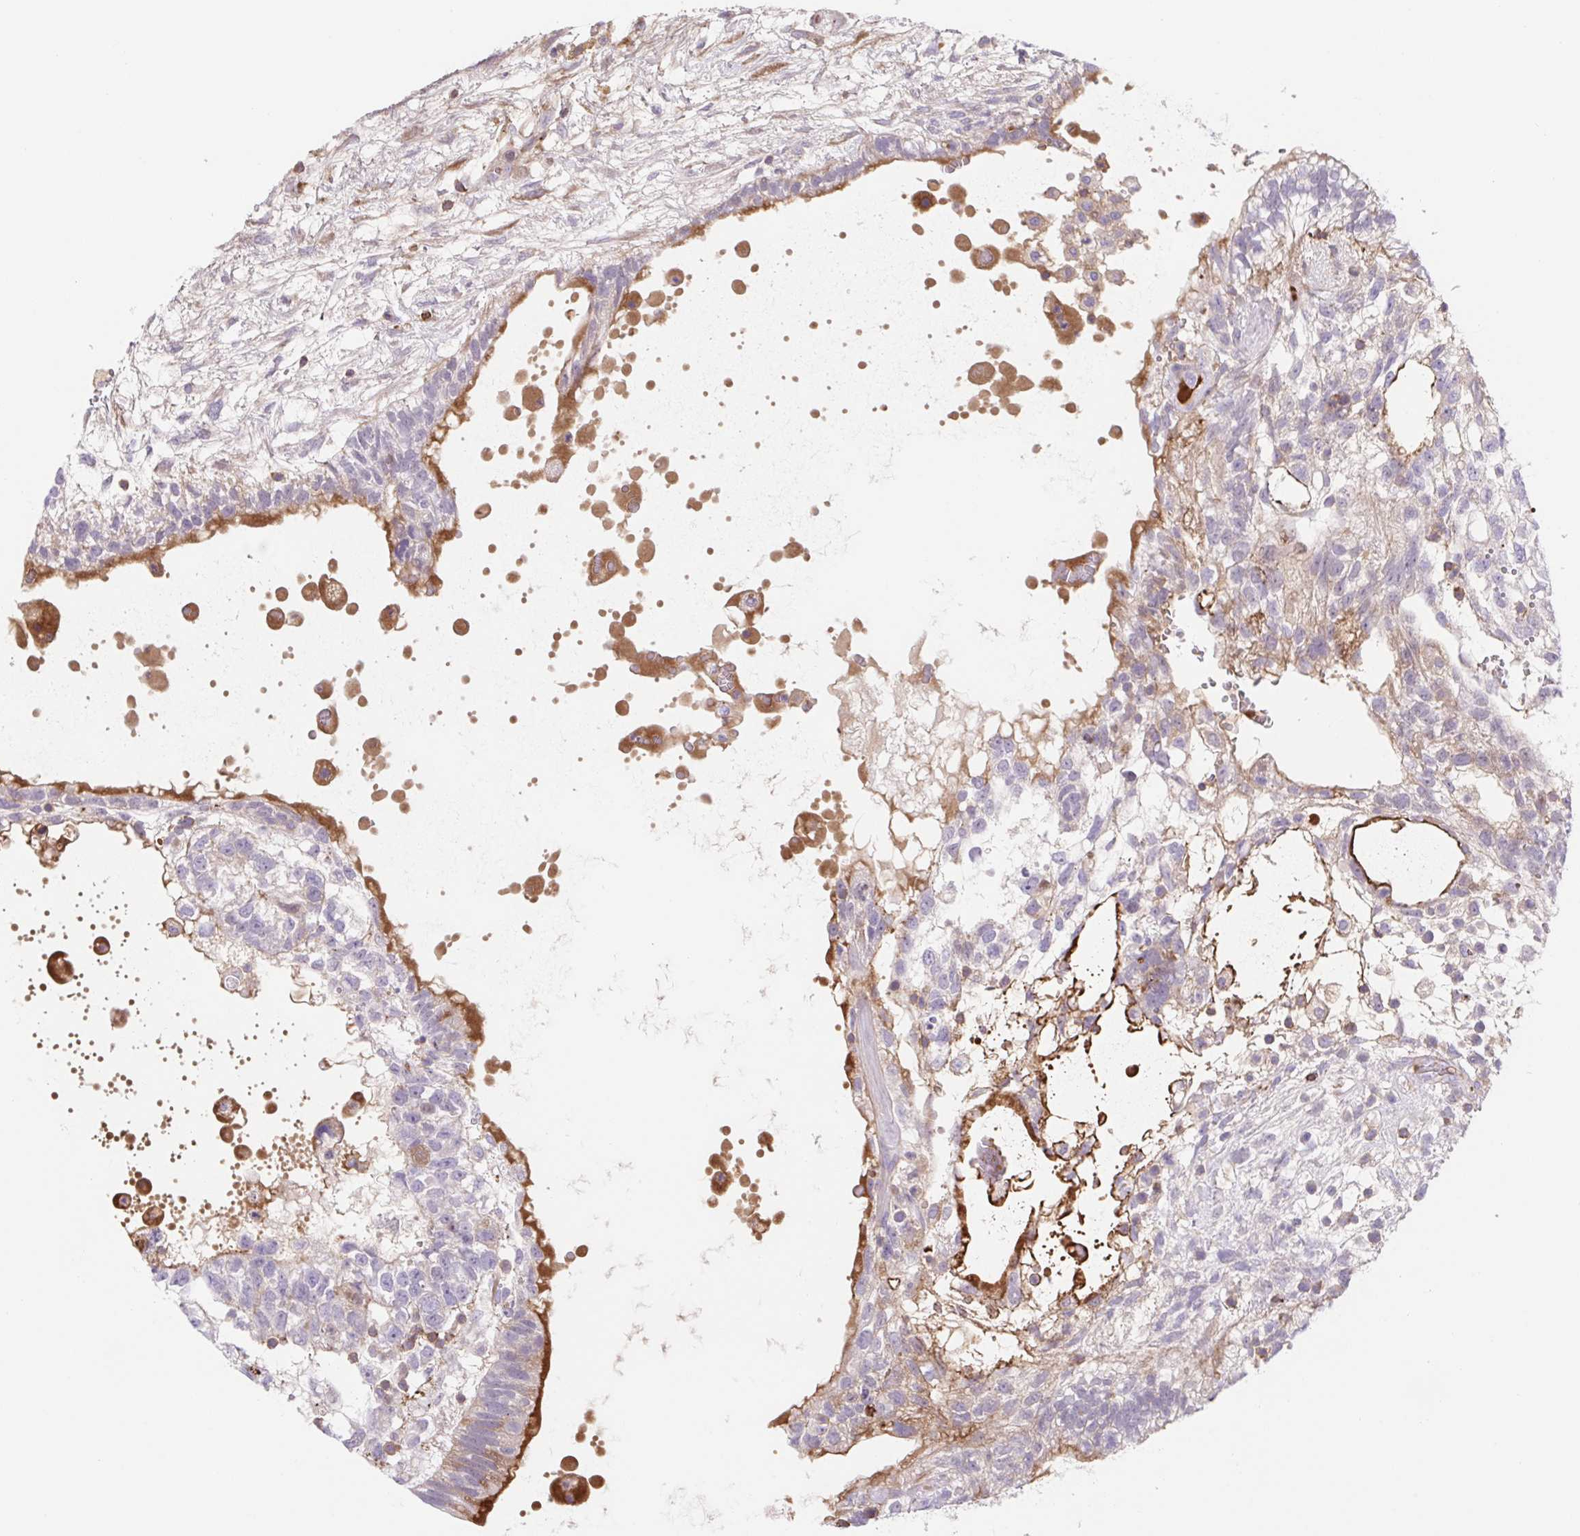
{"staining": {"intensity": "negative", "quantity": "none", "location": "none"}, "tissue": "testis cancer", "cell_type": "Tumor cells", "image_type": "cancer", "snomed": [{"axis": "morphology", "description": "Normal tissue, NOS"}, {"axis": "morphology", "description": "Carcinoma, Embryonal, NOS"}, {"axis": "topography", "description": "Testis"}], "caption": "This is an IHC image of testis cancer (embryonal carcinoma). There is no staining in tumor cells.", "gene": "TPRG1", "patient": {"sex": "male", "age": 32}}